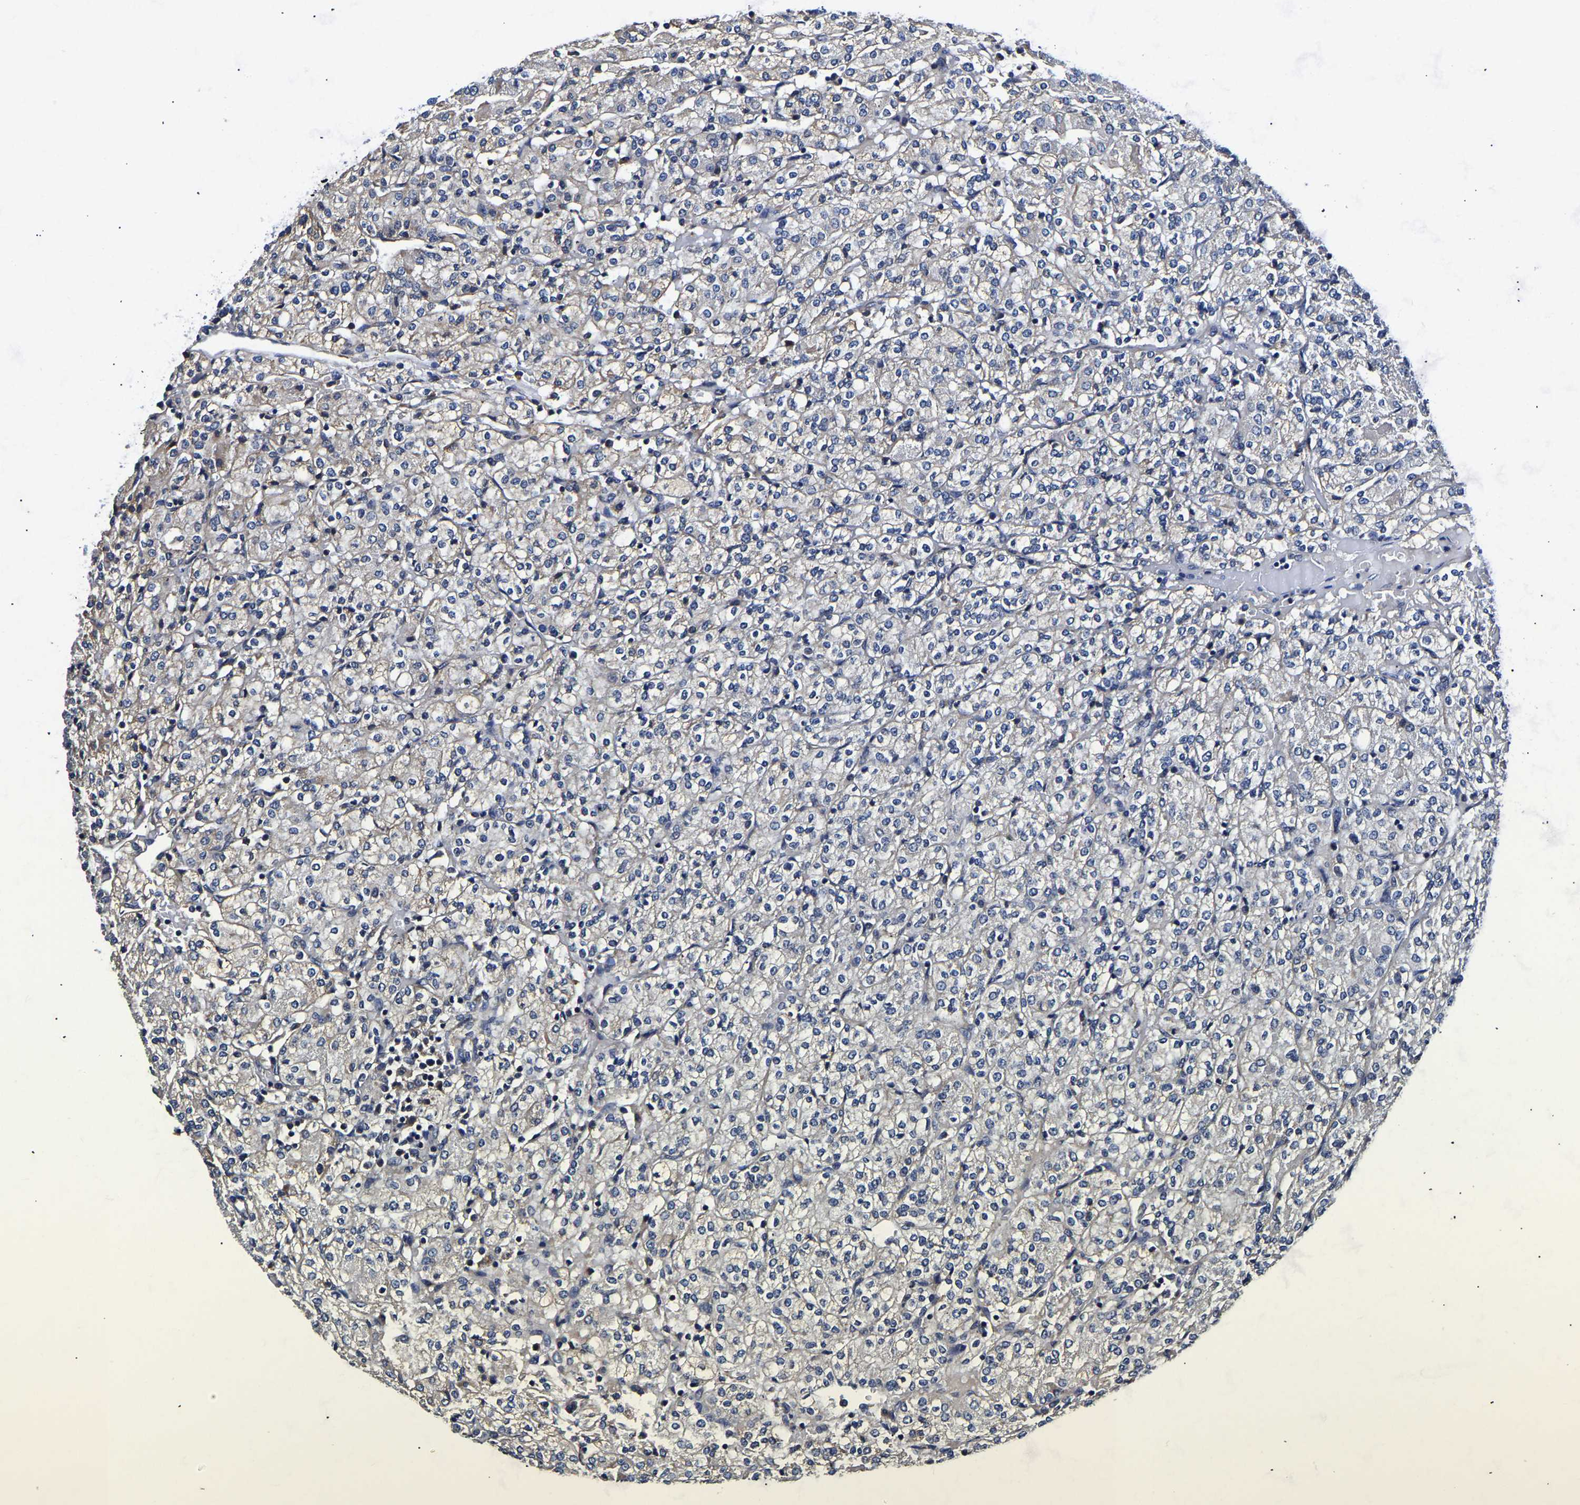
{"staining": {"intensity": "weak", "quantity": "<25%", "location": "cytoplasmic/membranous"}, "tissue": "renal cancer", "cell_type": "Tumor cells", "image_type": "cancer", "snomed": [{"axis": "morphology", "description": "Adenocarcinoma, NOS"}, {"axis": "topography", "description": "Kidney"}], "caption": "DAB (3,3'-diaminobenzidine) immunohistochemical staining of renal cancer (adenocarcinoma) displays no significant expression in tumor cells.", "gene": "KCTD17", "patient": {"sex": "male", "age": 77}}